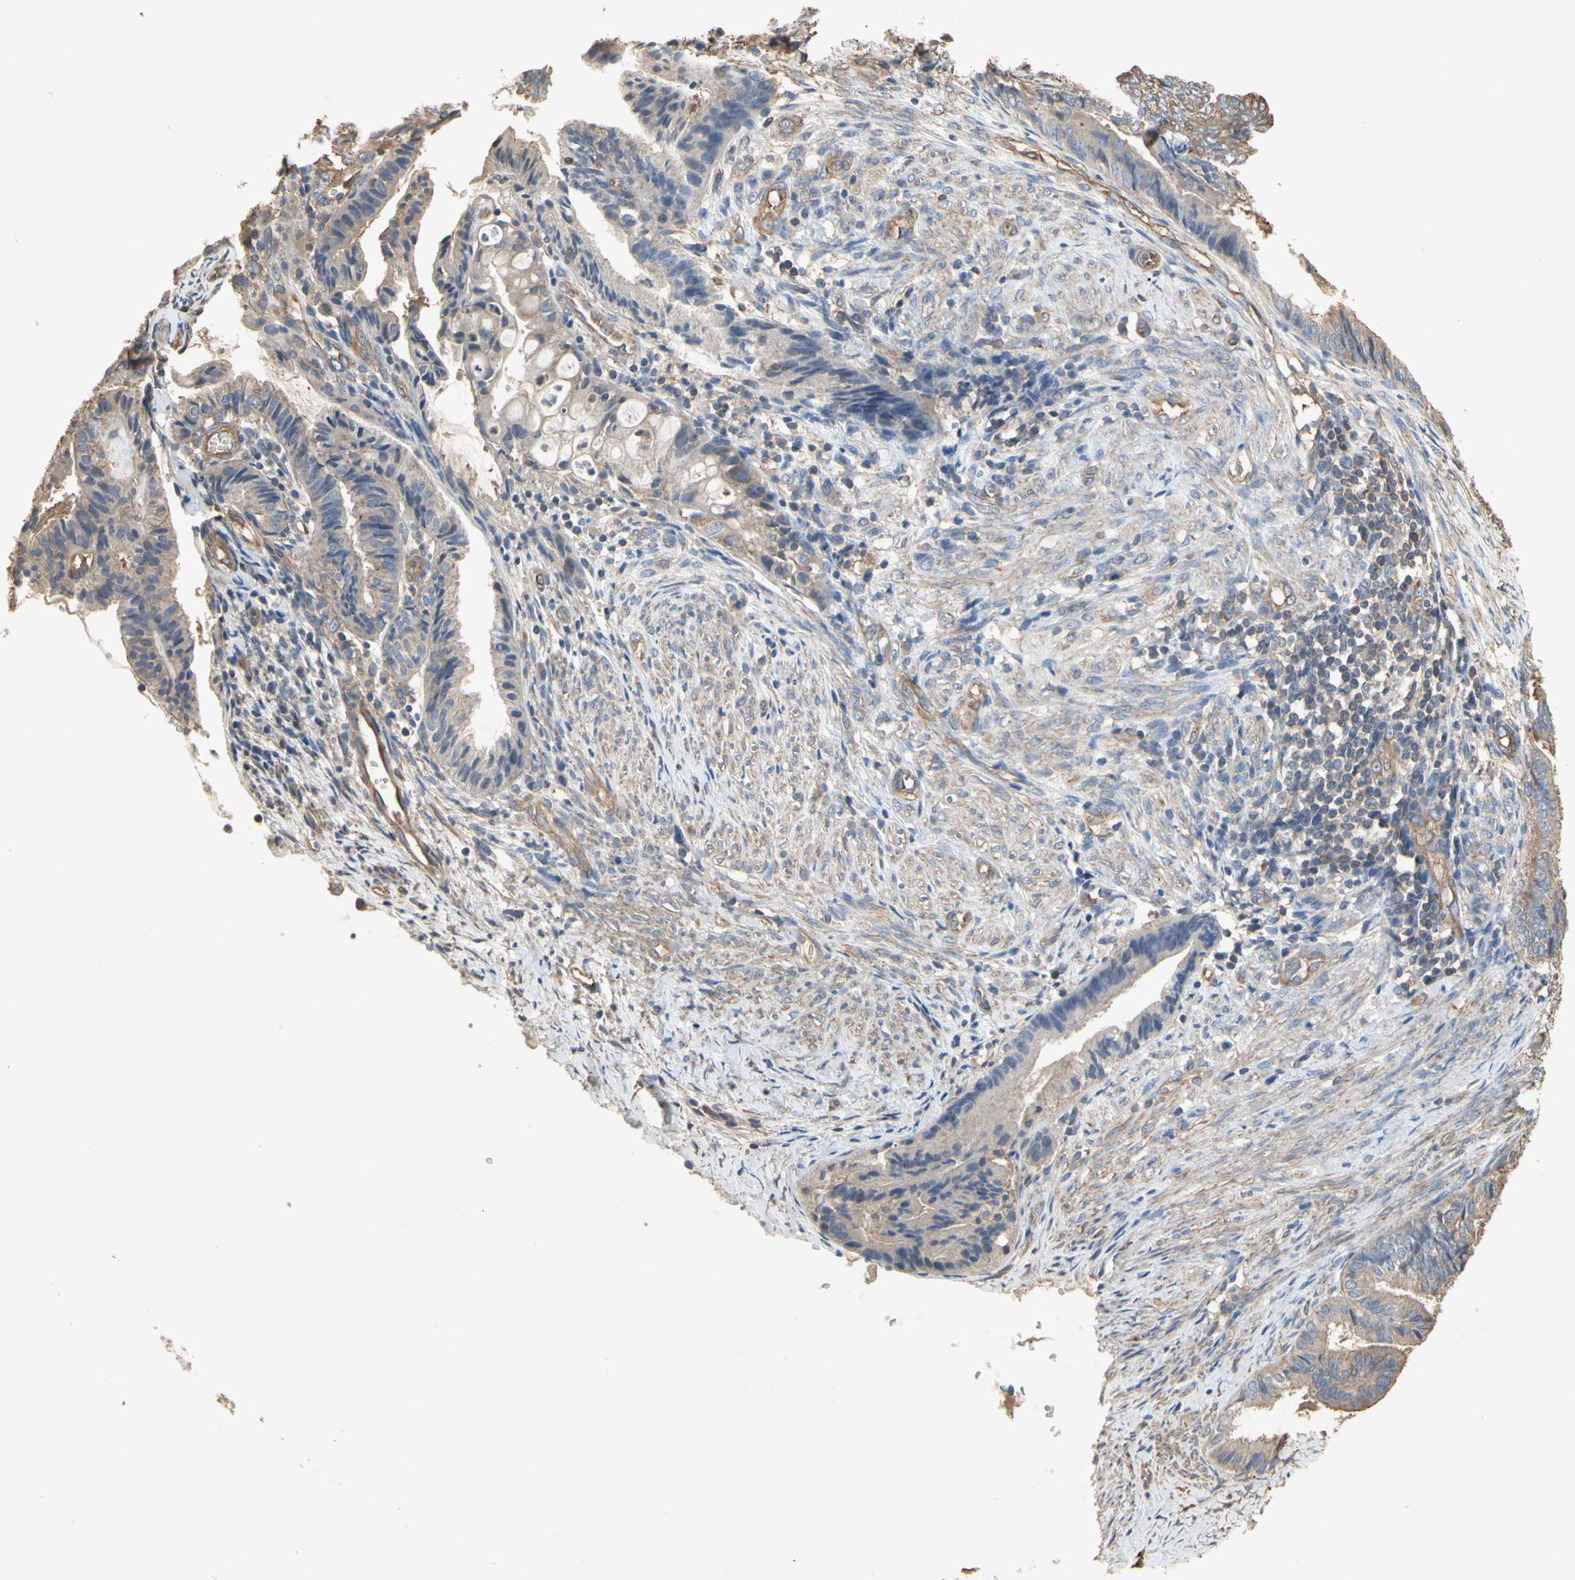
{"staining": {"intensity": "moderate", "quantity": "25%-75%", "location": "cytoplasmic/membranous"}, "tissue": "endometrial cancer", "cell_type": "Tumor cells", "image_type": "cancer", "snomed": [{"axis": "morphology", "description": "Adenocarcinoma, NOS"}, {"axis": "topography", "description": "Endometrium"}], "caption": "This micrograph shows immunohistochemistry (IHC) staining of adenocarcinoma (endometrial), with medium moderate cytoplasmic/membranous staining in about 25%-75% of tumor cells.", "gene": "PDZK1", "patient": {"sex": "female", "age": 86}}